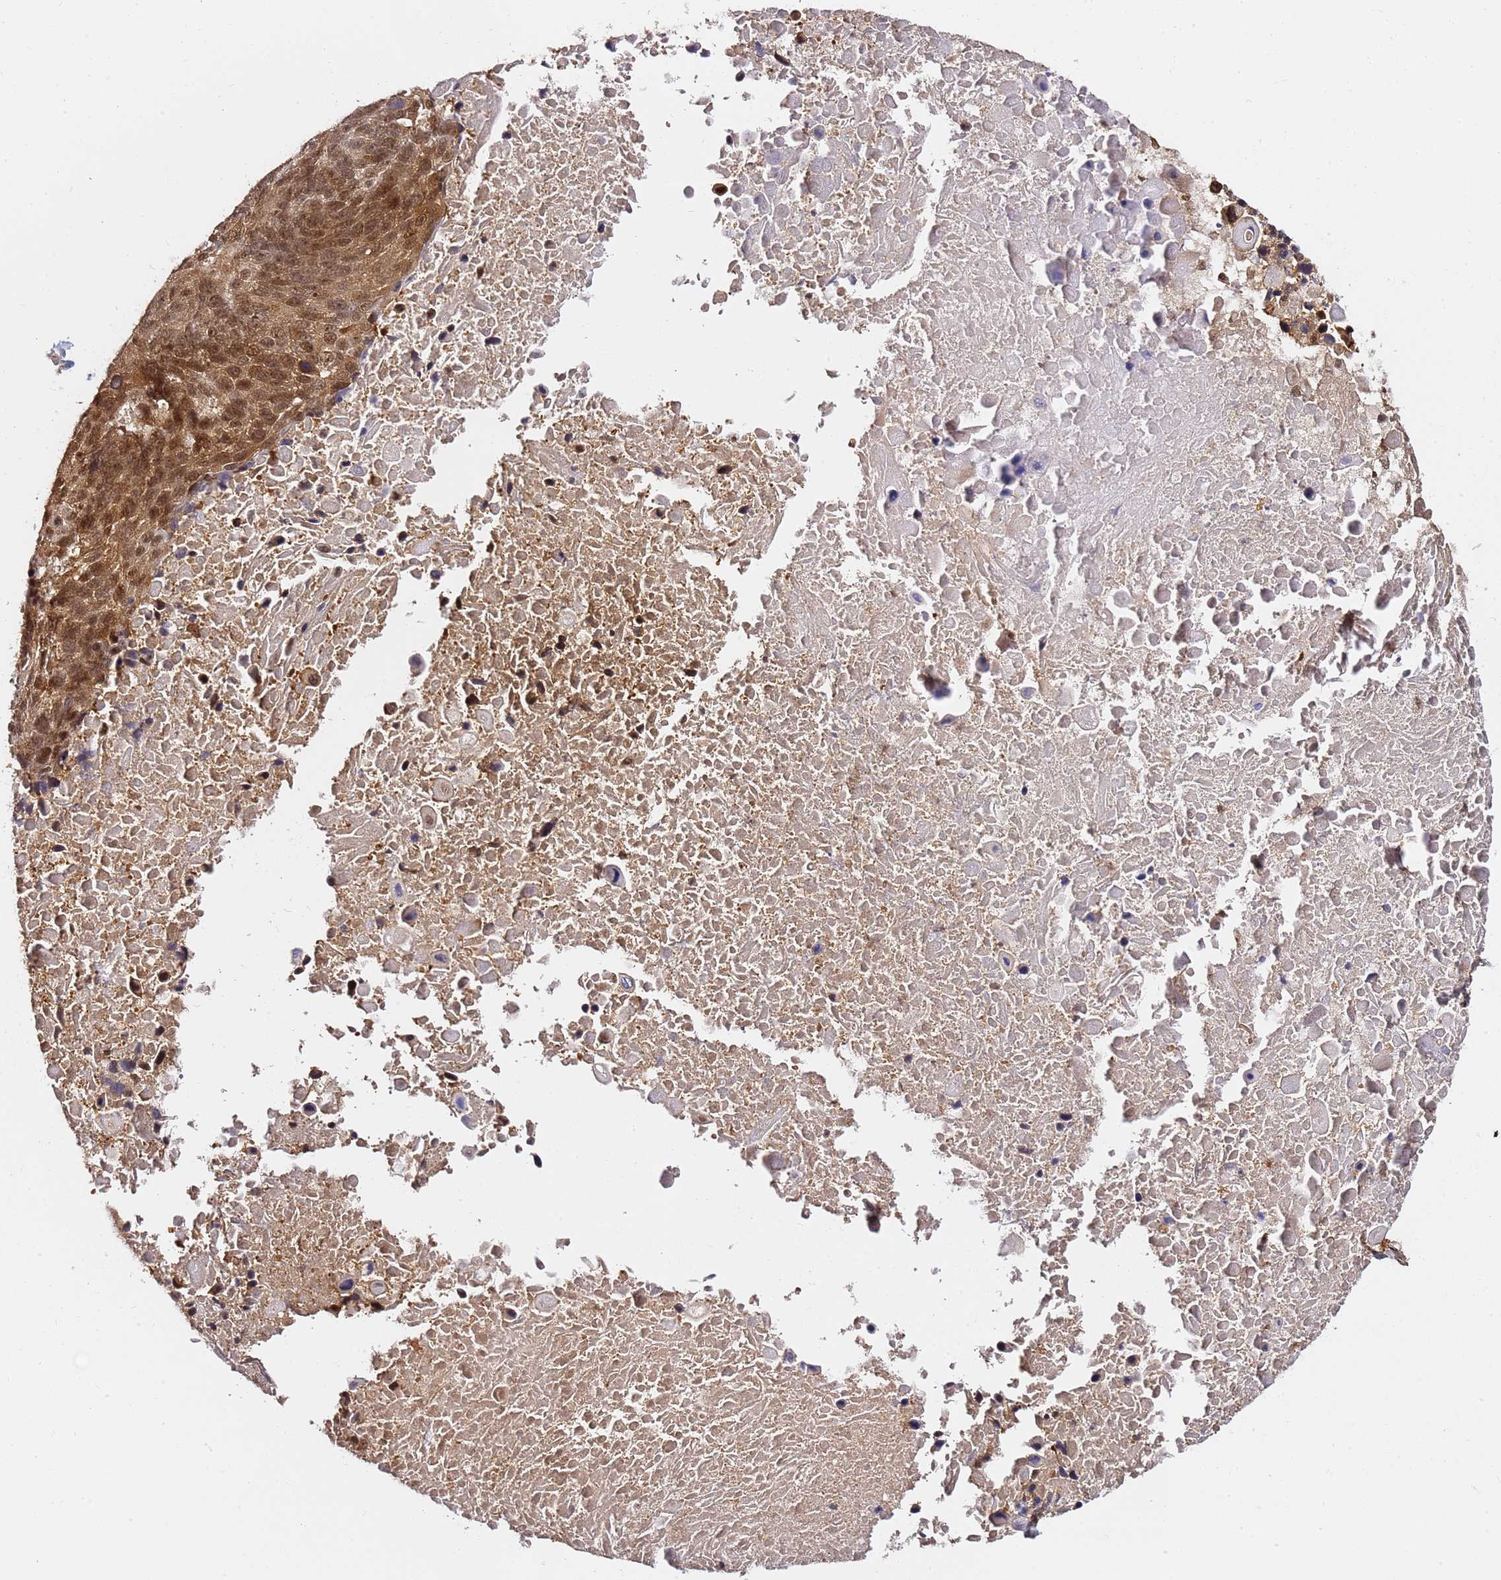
{"staining": {"intensity": "moderate", "quantity": ">75%", "location": "cytoplasmic/membranous,nuclear"}, "tissue": "lung cancer", "cell_type": "Tumor cells", "image_type": "cancer", "snomed": [{"axis": "morphology", "description": "Normal tissue, NOS"}, {"axis": "morphology", "description": "Squamous cell carcinoma, NOS"}, {"axis": "topography", "description": "Lymph node"}, {"axis": "topography", "description": "Lung"}], "caption": "This photomicrograph exhibits IHC staining of human squamous cell carcinoma (lung), with medium moderate cytoplasmic/membranous and nuclear expression in about >75% of tumor cells.", "gene": "RGS18", "patient": {"sex": "male", "age": 66}}